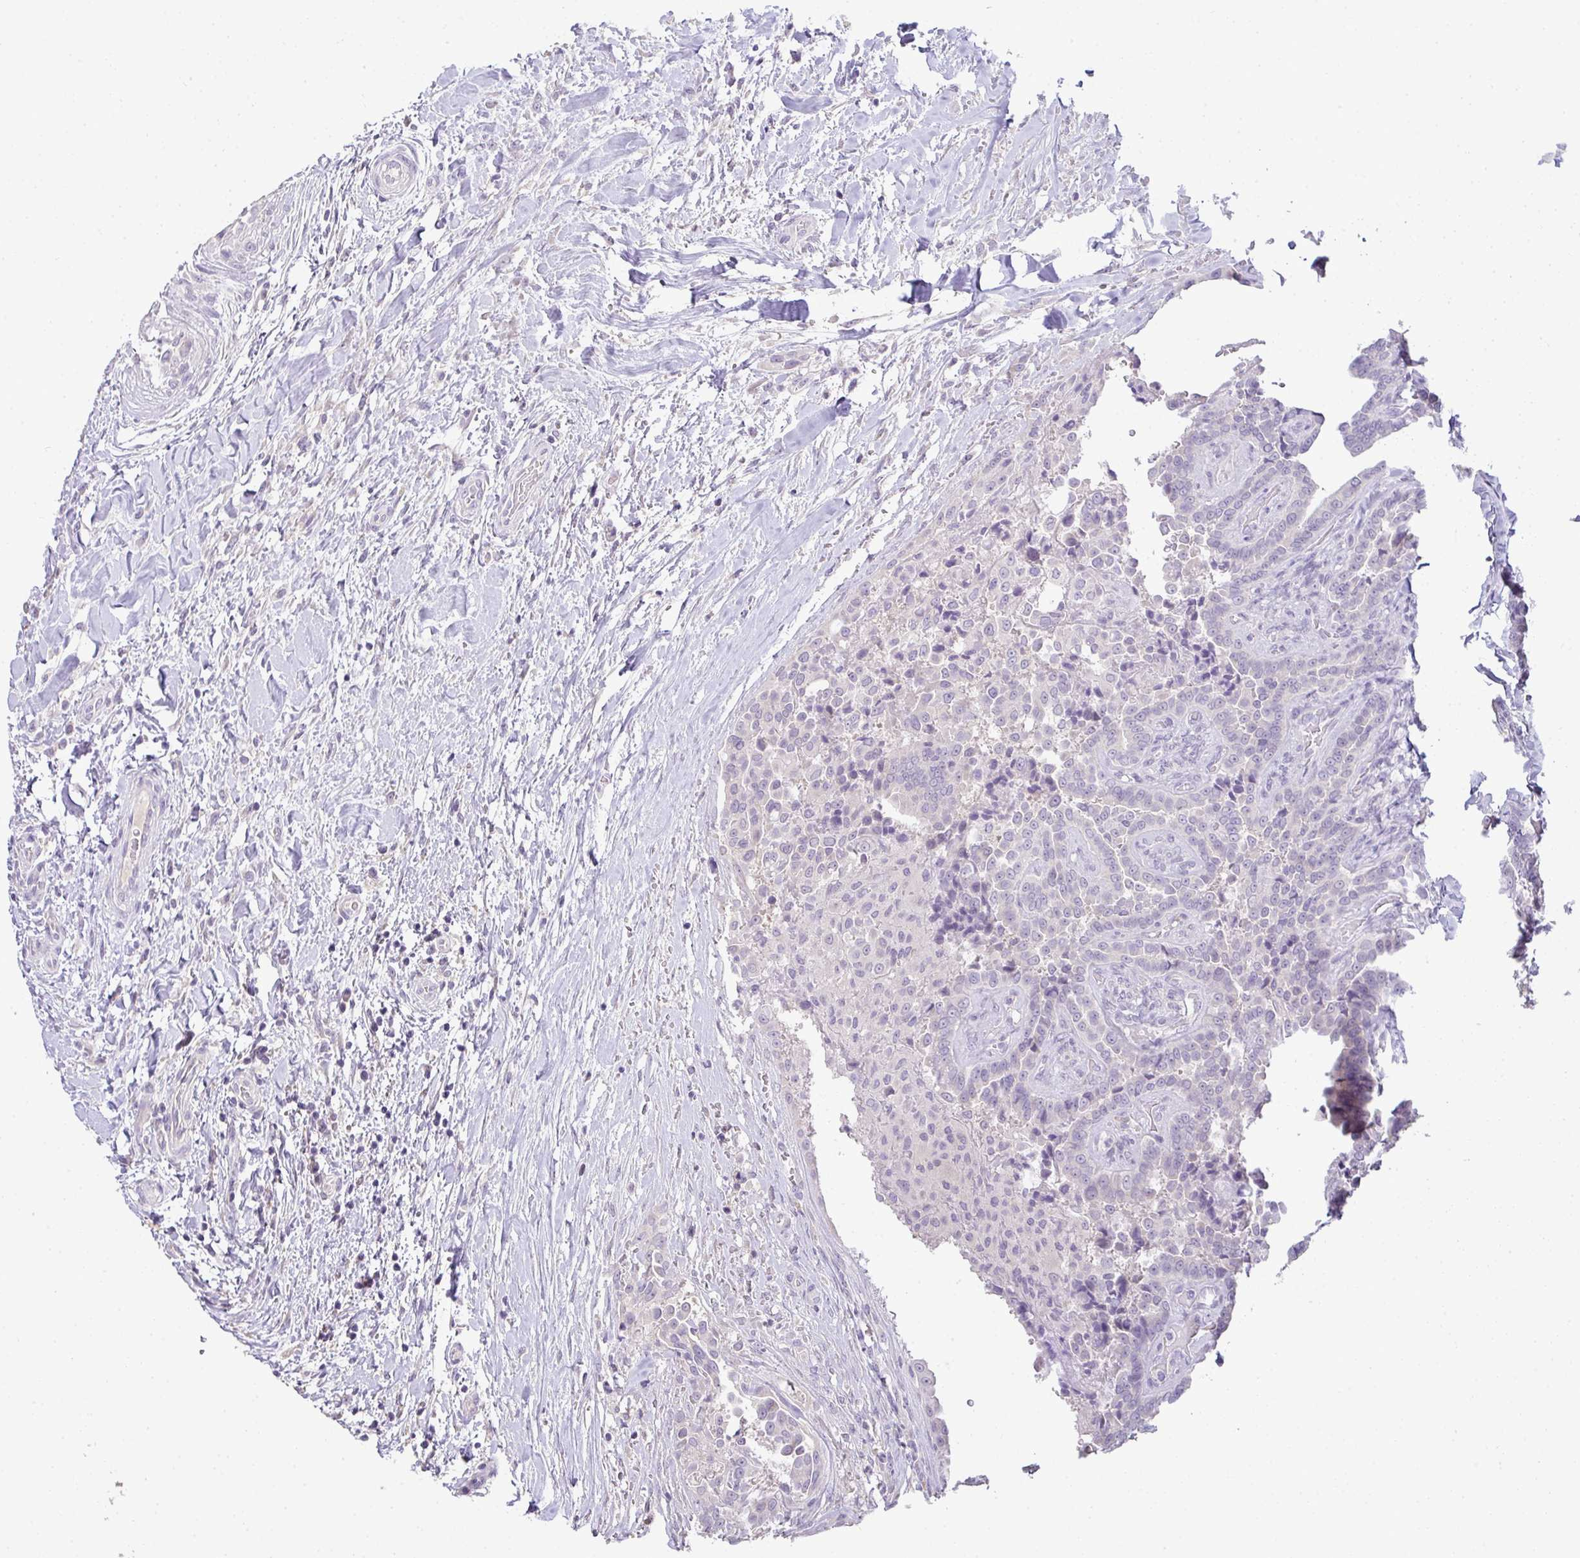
{"staining": {"intensity": "negative", "quantity": "none", "location": "none"}, "tissue": "thyroid cancer", "cell_type": "Tumor cells", "image_type": "cancer", "snomed": [{"axis": "morphology", "description": "Papillary adenocarcinoma, NOS"}, {"axis": "topography", "description": "Thyroid gland"}], "caption": "IHC of thyroid cancer (papillary adenocarcinoma) exhibits no staining in tumor cells.", "gene": "CMPK1", "patient": {"sex": "male", "age": 61}}